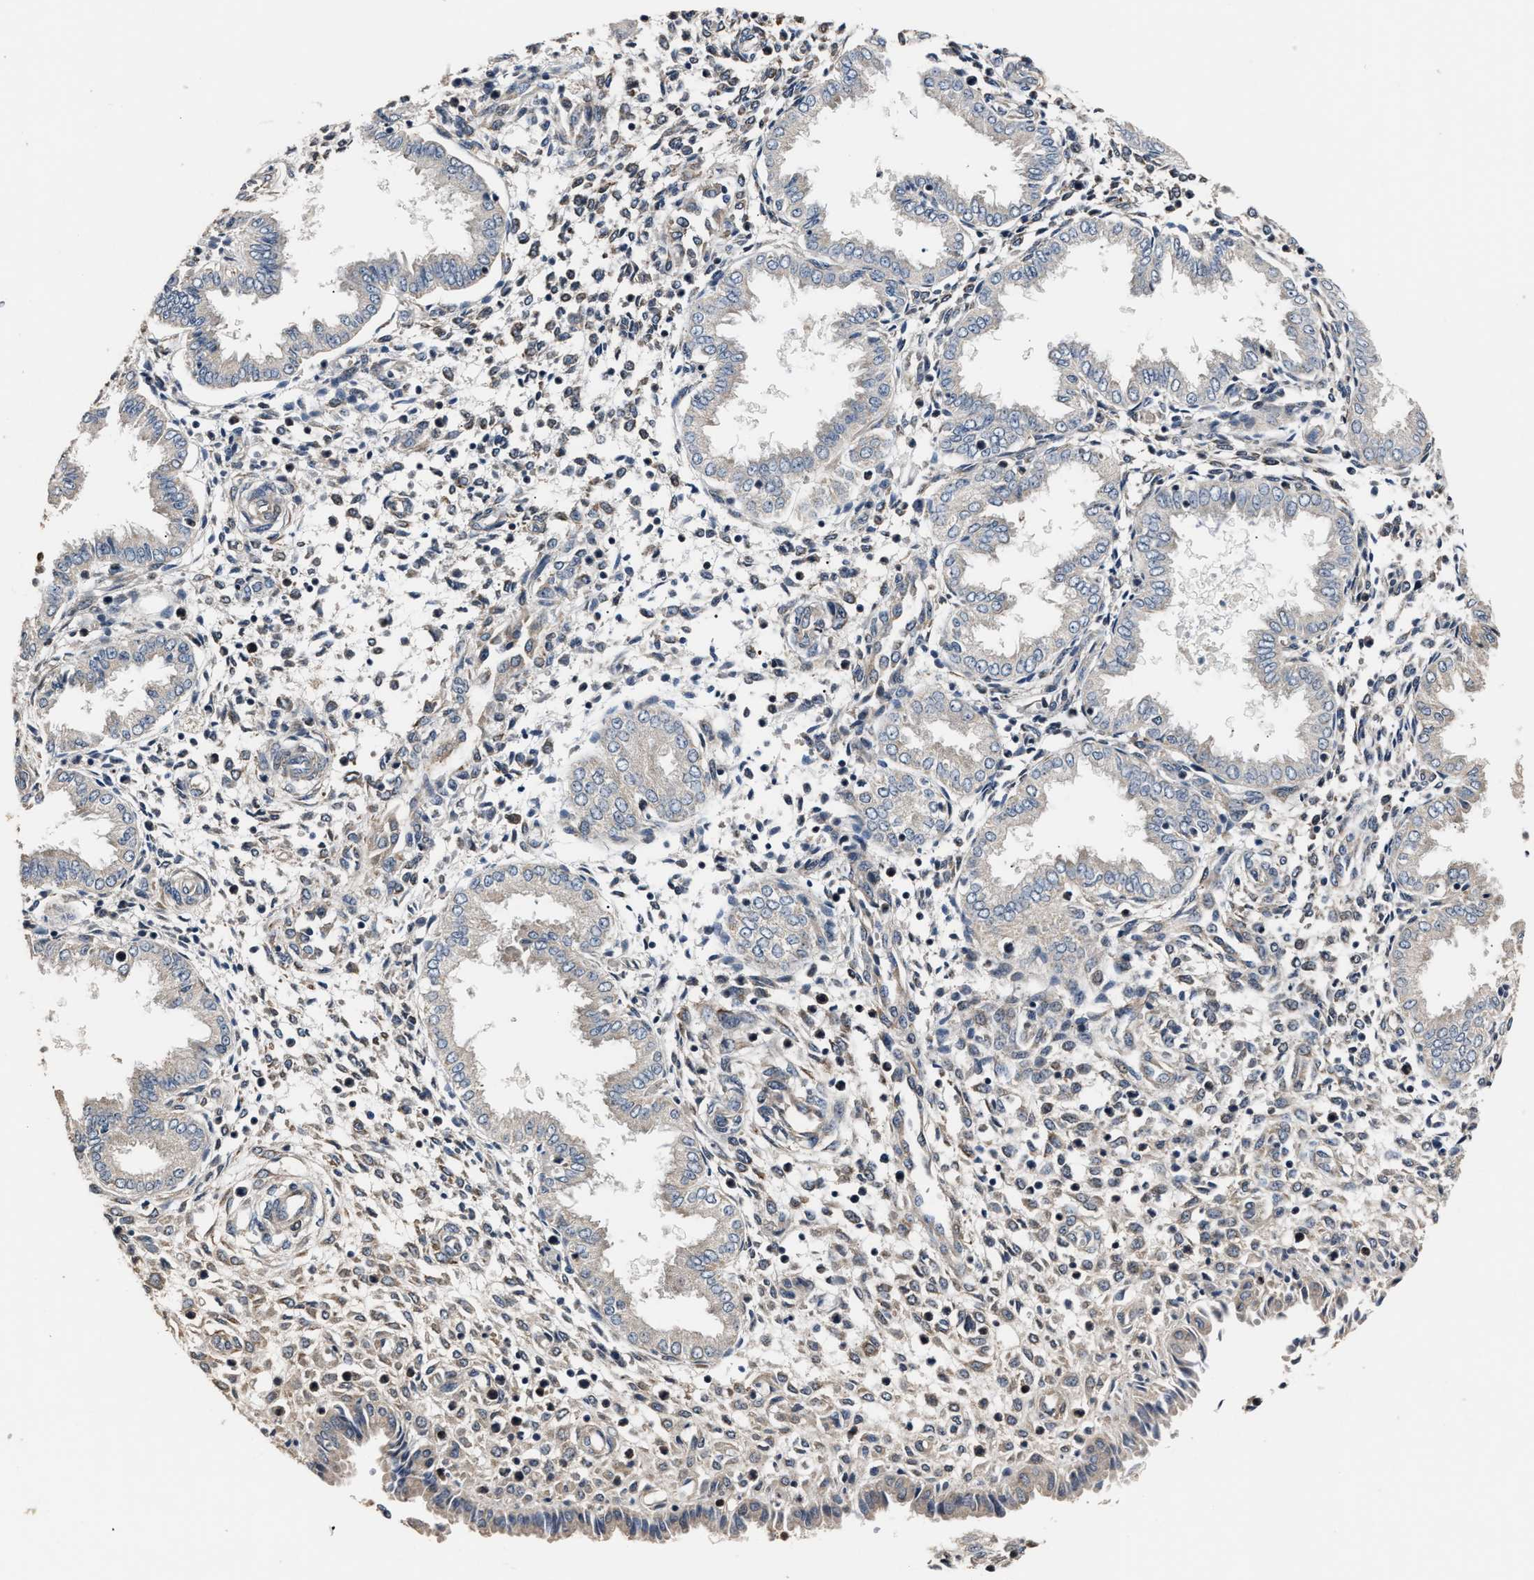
{"staining": {"intensity": "weak", "quantity": "25%-75%", "location": "cytoplasmic/membranous"}, "tissue": "endometrium", "cell_type": "Cells in endometrial stroma", "image_type": "normal", "snomed": [{"axis": "morphology", "description": "Normal tissue, NOS"}, {"axis": "topography", "description": "Endometrium"}], "caption": "This image shows unremarkable endometrium stained with immunohistochemistry (IHC) to label a protein in brown. The cytoplasmic/membranous of cells in endometrial stroma show weak positivity for the protein. Nuclei are counter-stained blue.", "gene": "IMPDH2", "patient": {"sex": "female", "age": 33}}